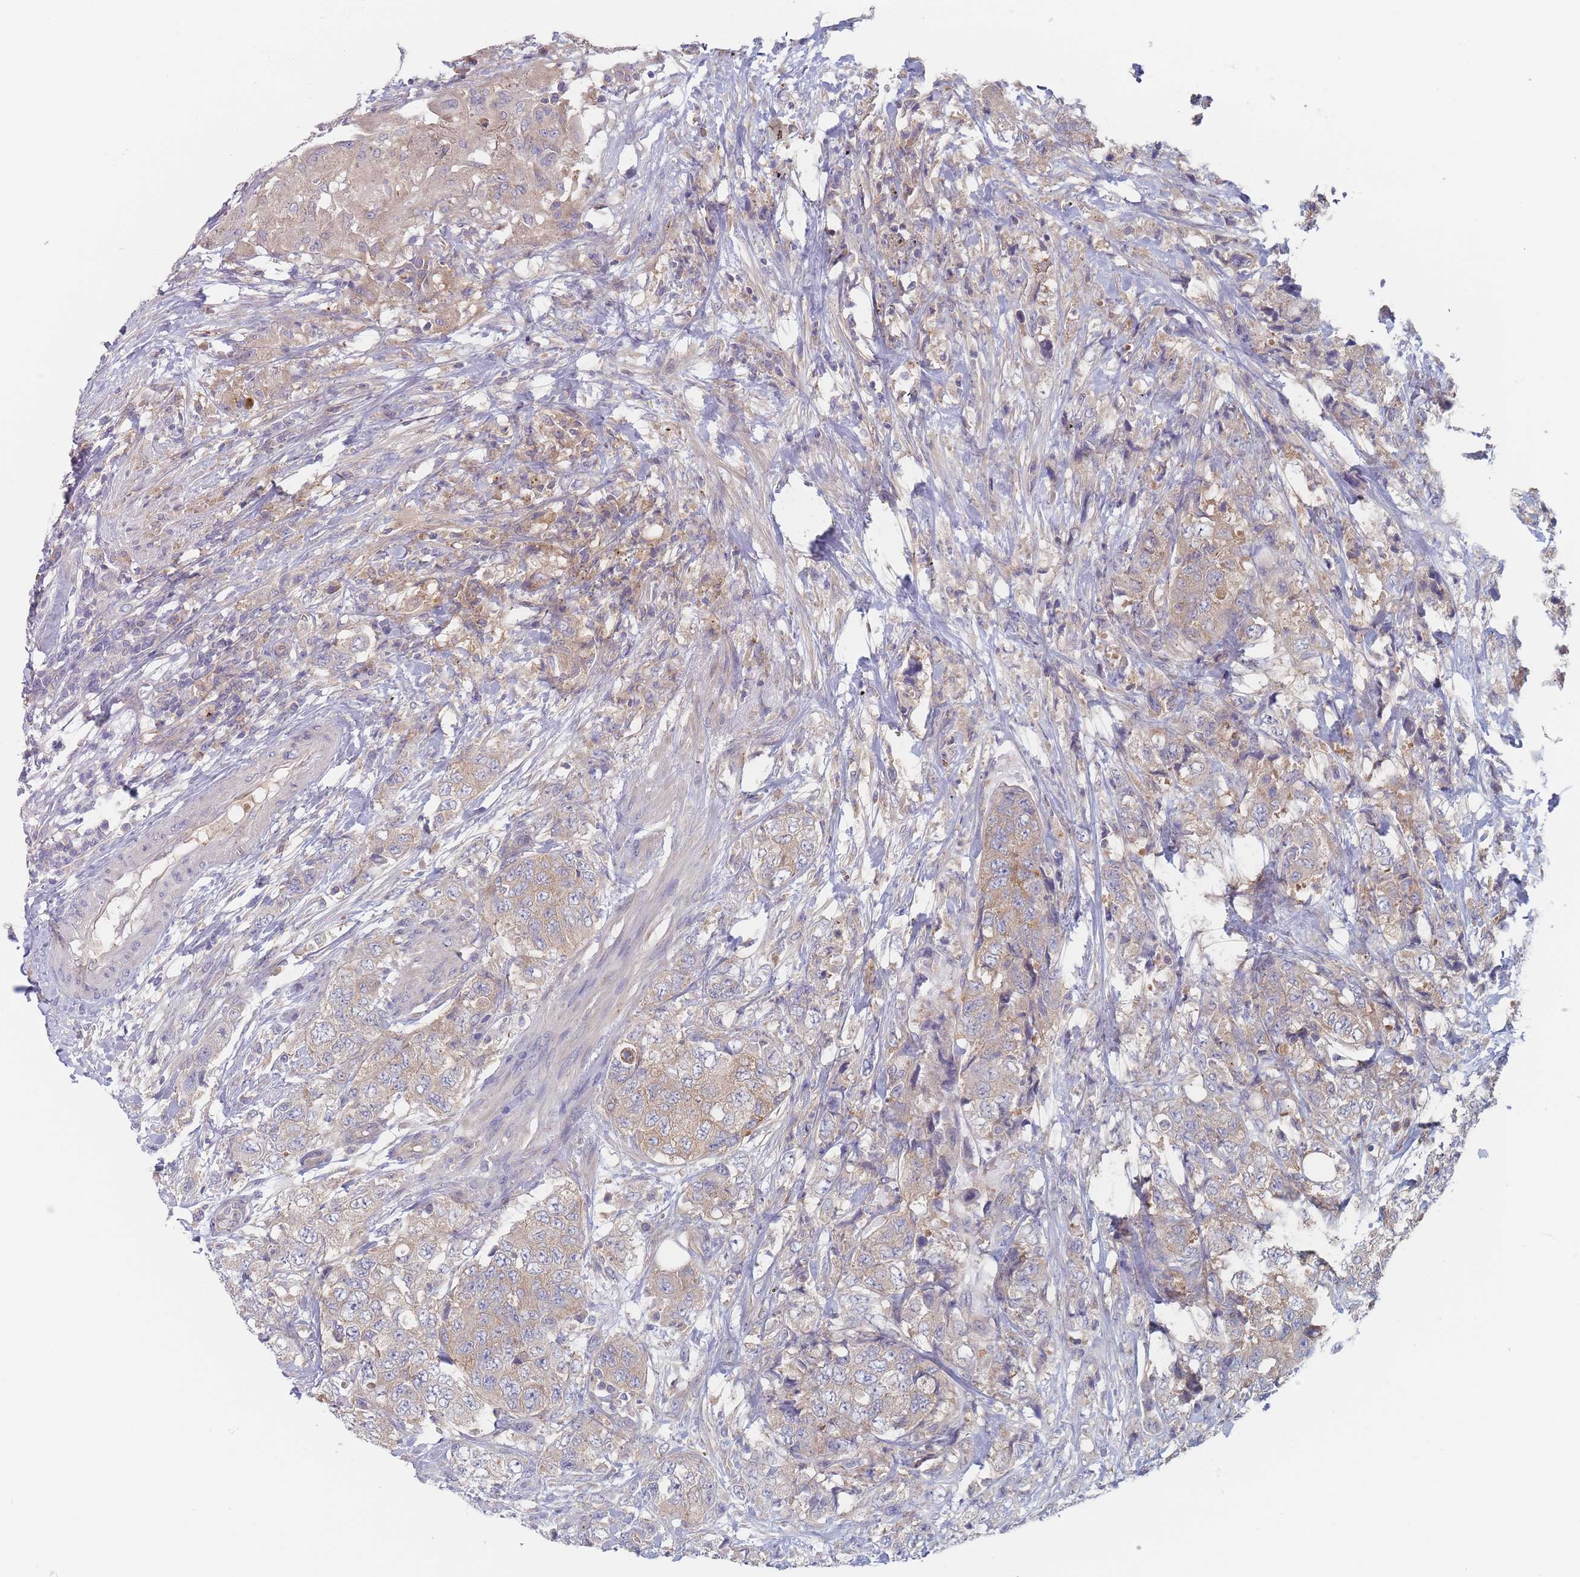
{"staining": {"intensity": "moderate", "quantity": "25%-75%", "location": "cytoplasmic/membranous"}, "tissue": "urothelial cancer", "cell_type": "Tumor cells", "image_type": "cancer", "snomed": [{"axis": "morphology", "description": "Urothelial carcinoma, High grade"}, {"axis": "topography", "description": "Urinary bladder"}], "caption": "The immunohistochemical stain shows moderate cytoplasmic/membranous positivity in tumor cells of high-grade urothelial carcinoma tissue. The protein of interest is shown in brown color, while the nuclei are stained blue.", "gene": "EFCC1", "patient": {"sex": "female", "age": 78}}